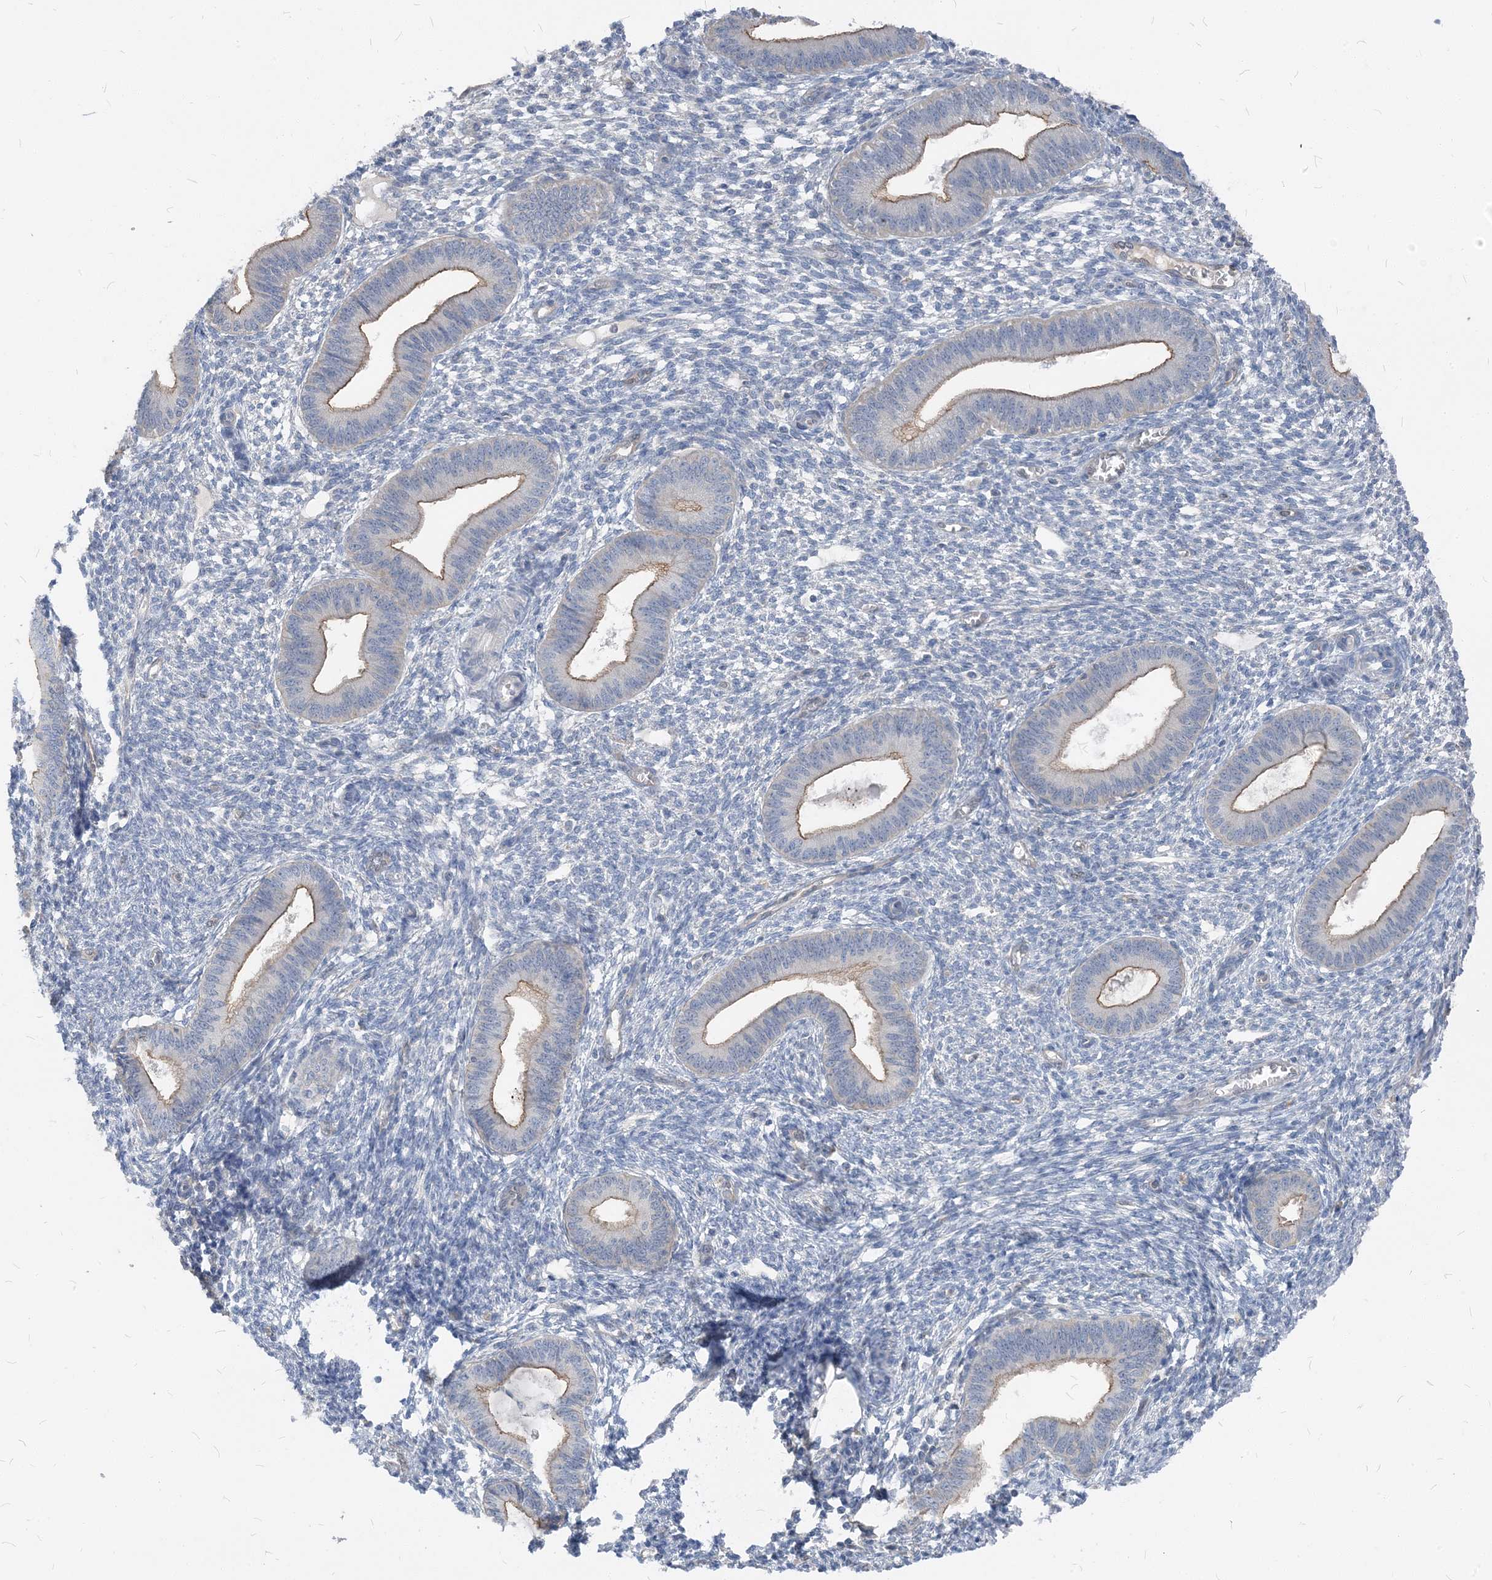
{"staining": {"intensity": "negative", "quantity": "none", "location": "none"}, "tissue": "endometrium", "cell_type": "Cells in endometrial stroma", "image_type": "normal", "snomed": [{"axis": "morphology", "description": "Normal tissue, NOS"}, {"axis": "topography", "description": "Endometrium"}], "caption": "Benign endometrium was stained to show a protein in brown. There is no significant expression in cells in endometrial stroma. (DAB (3,3'-diaminobenzidine) IHC with hematoxylin counter stain).", "gene": "NCOA7", "patient": {"sex": "female", "age": 46}}